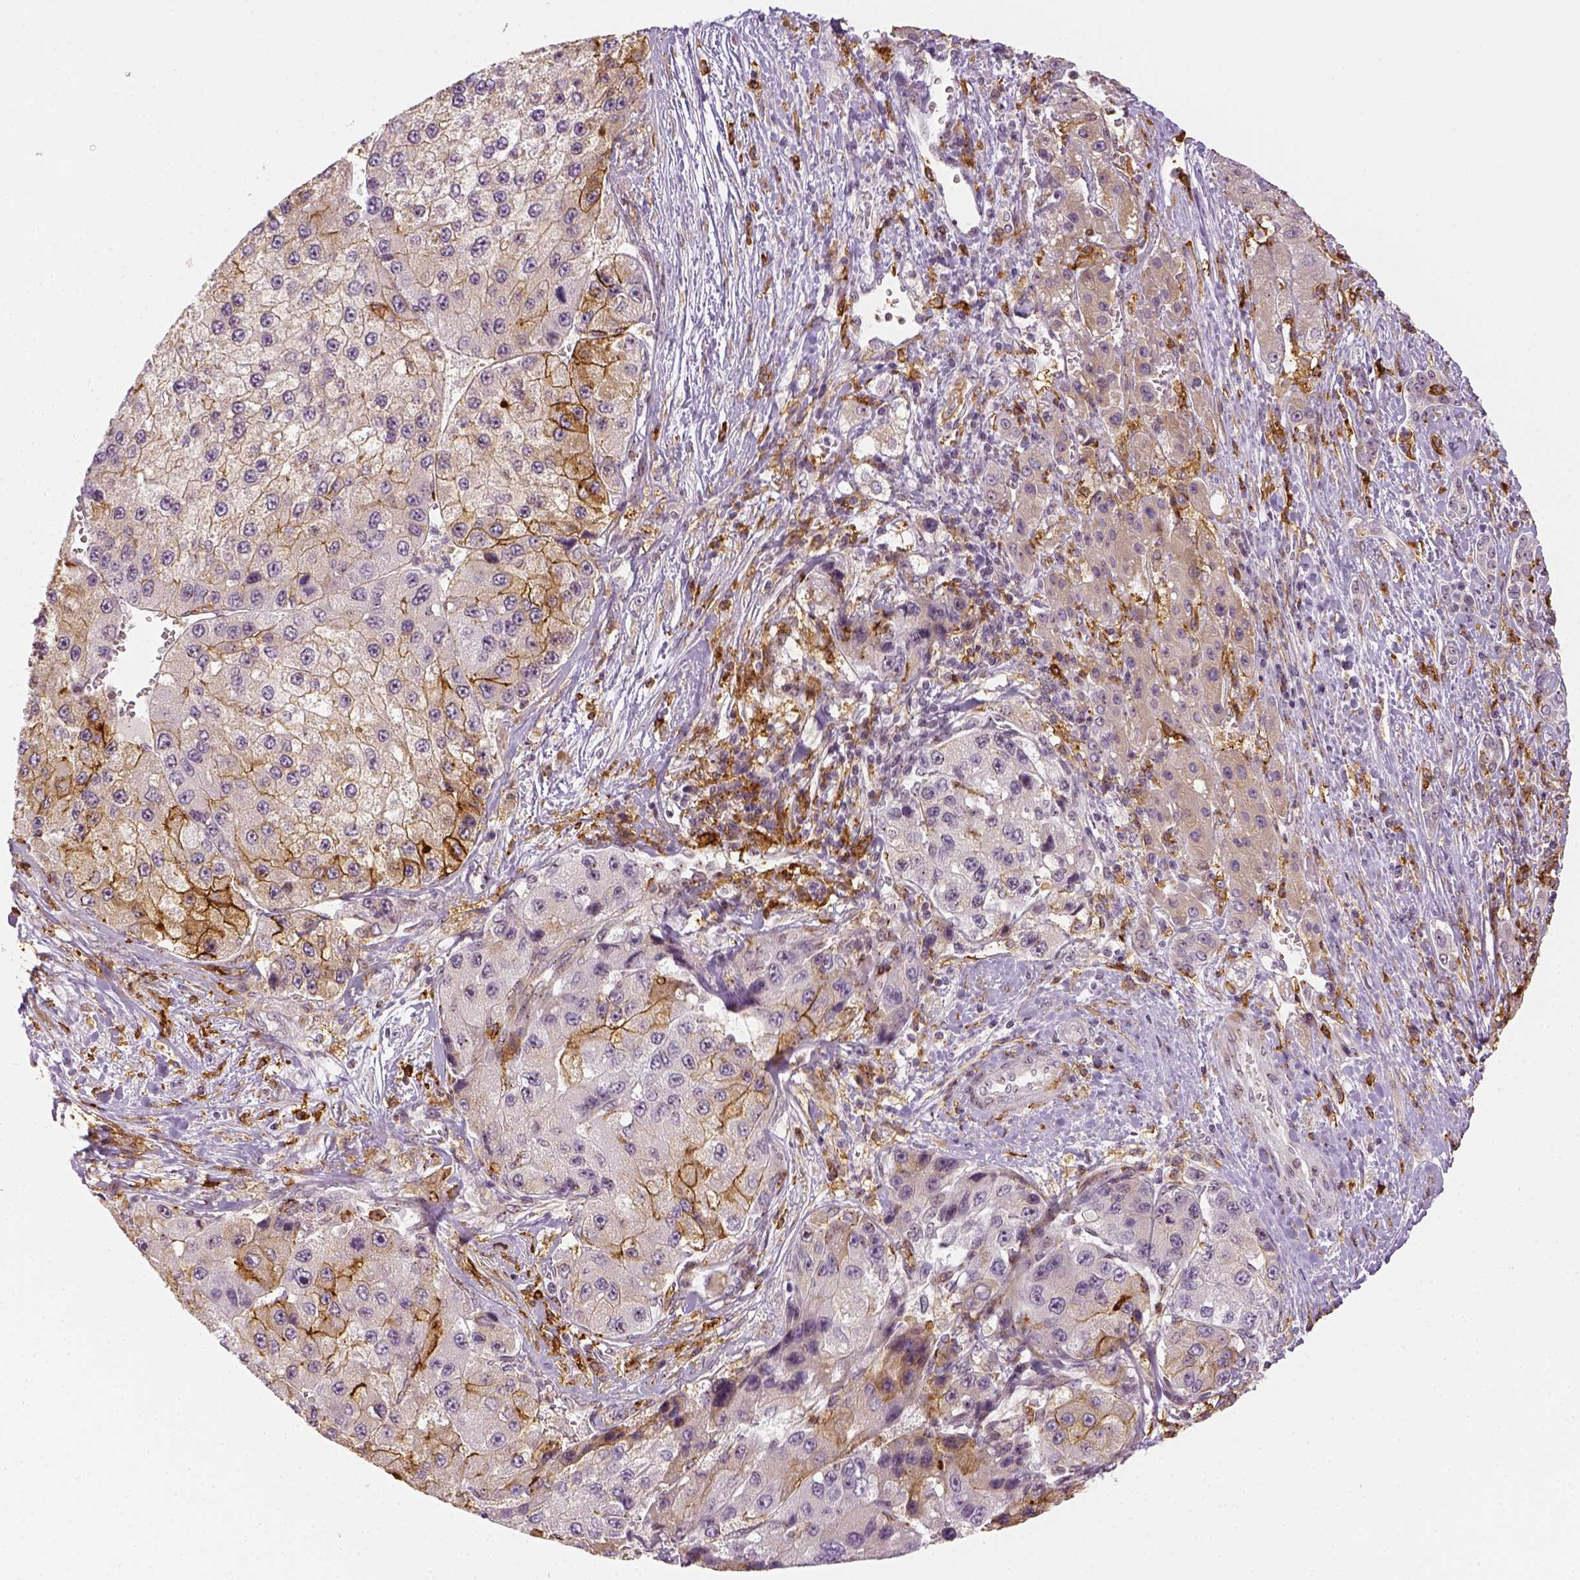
{"staining": {"intensity": "moderate", "quantity": "25%-75%", "location": "cytoplasmic/membranous"}, "tissue": "liver cancer", "cell_type": "Tumor cells", "image_type": "cancer", "snomed": [{"axis": "morphology", "description": "Carcinoma, Hepatocellular, NOS"}, {"axis": "topography", "description": "Liver"}], "caption": "Protein expression analysis of hepatocellular carcinoma (liver) displays moderate cytoplasmic/membranous staining in approximately 25%-75% of tumor cells.", "gene": "CD14", "patient": {"sex": "female", "age": 73}}